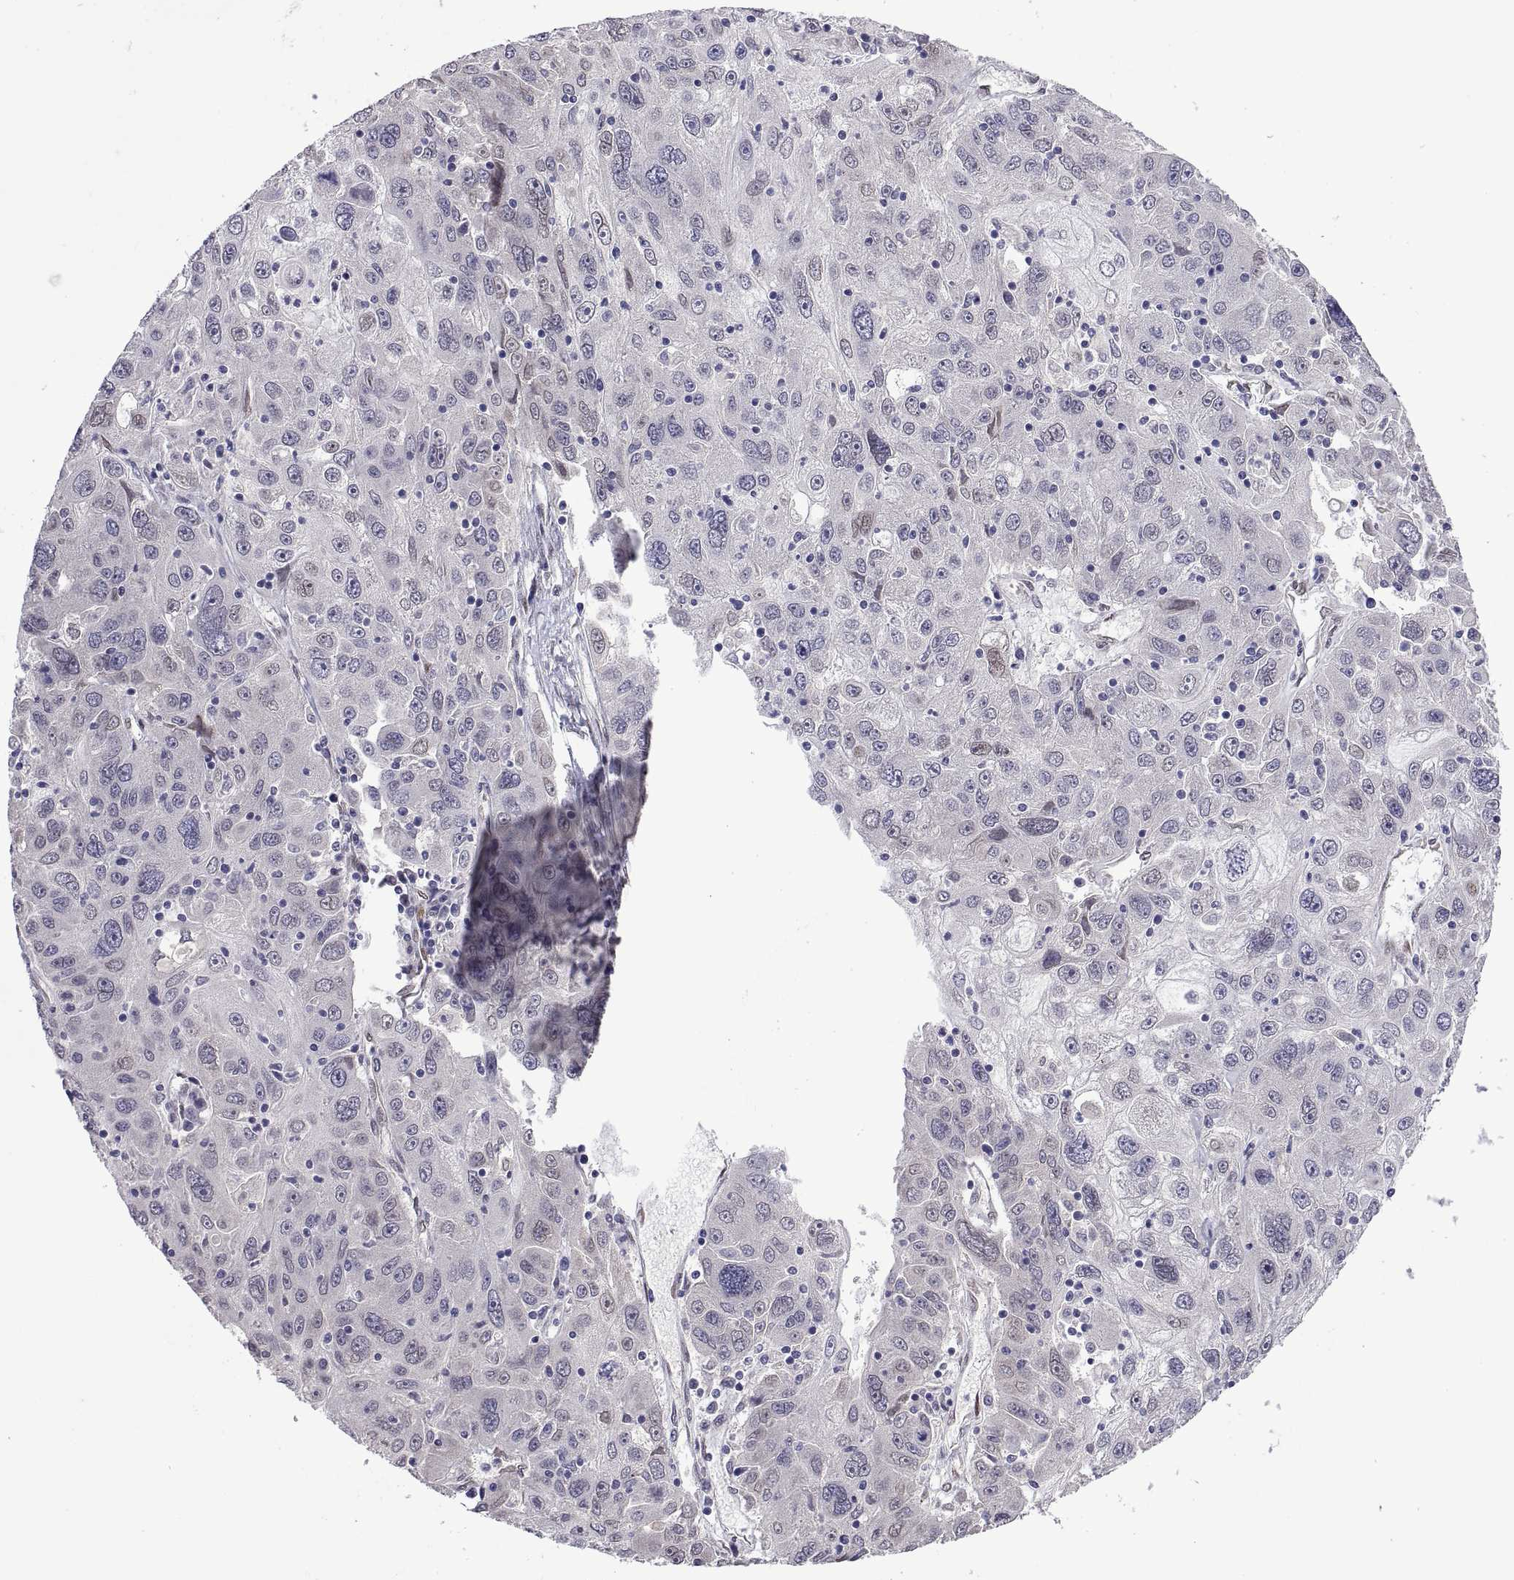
{"staining": {"intensity": "negative", "quantity": "none", "location": "none"}, "tissue": "stomach cancer", "cell_type": "Tumor cells", "image_type": "cancer", "snomed": [{"axis": "morphology", "description": "Adenocarcinoma, NOS"}, {"axis": "topography", "description": "Stomach"}], "caption": "Tumor cells show no significant expression in stomach adenocarcinoma.", "gene": "NR4A1", "patient": {"sex": "male", "age": 56}}